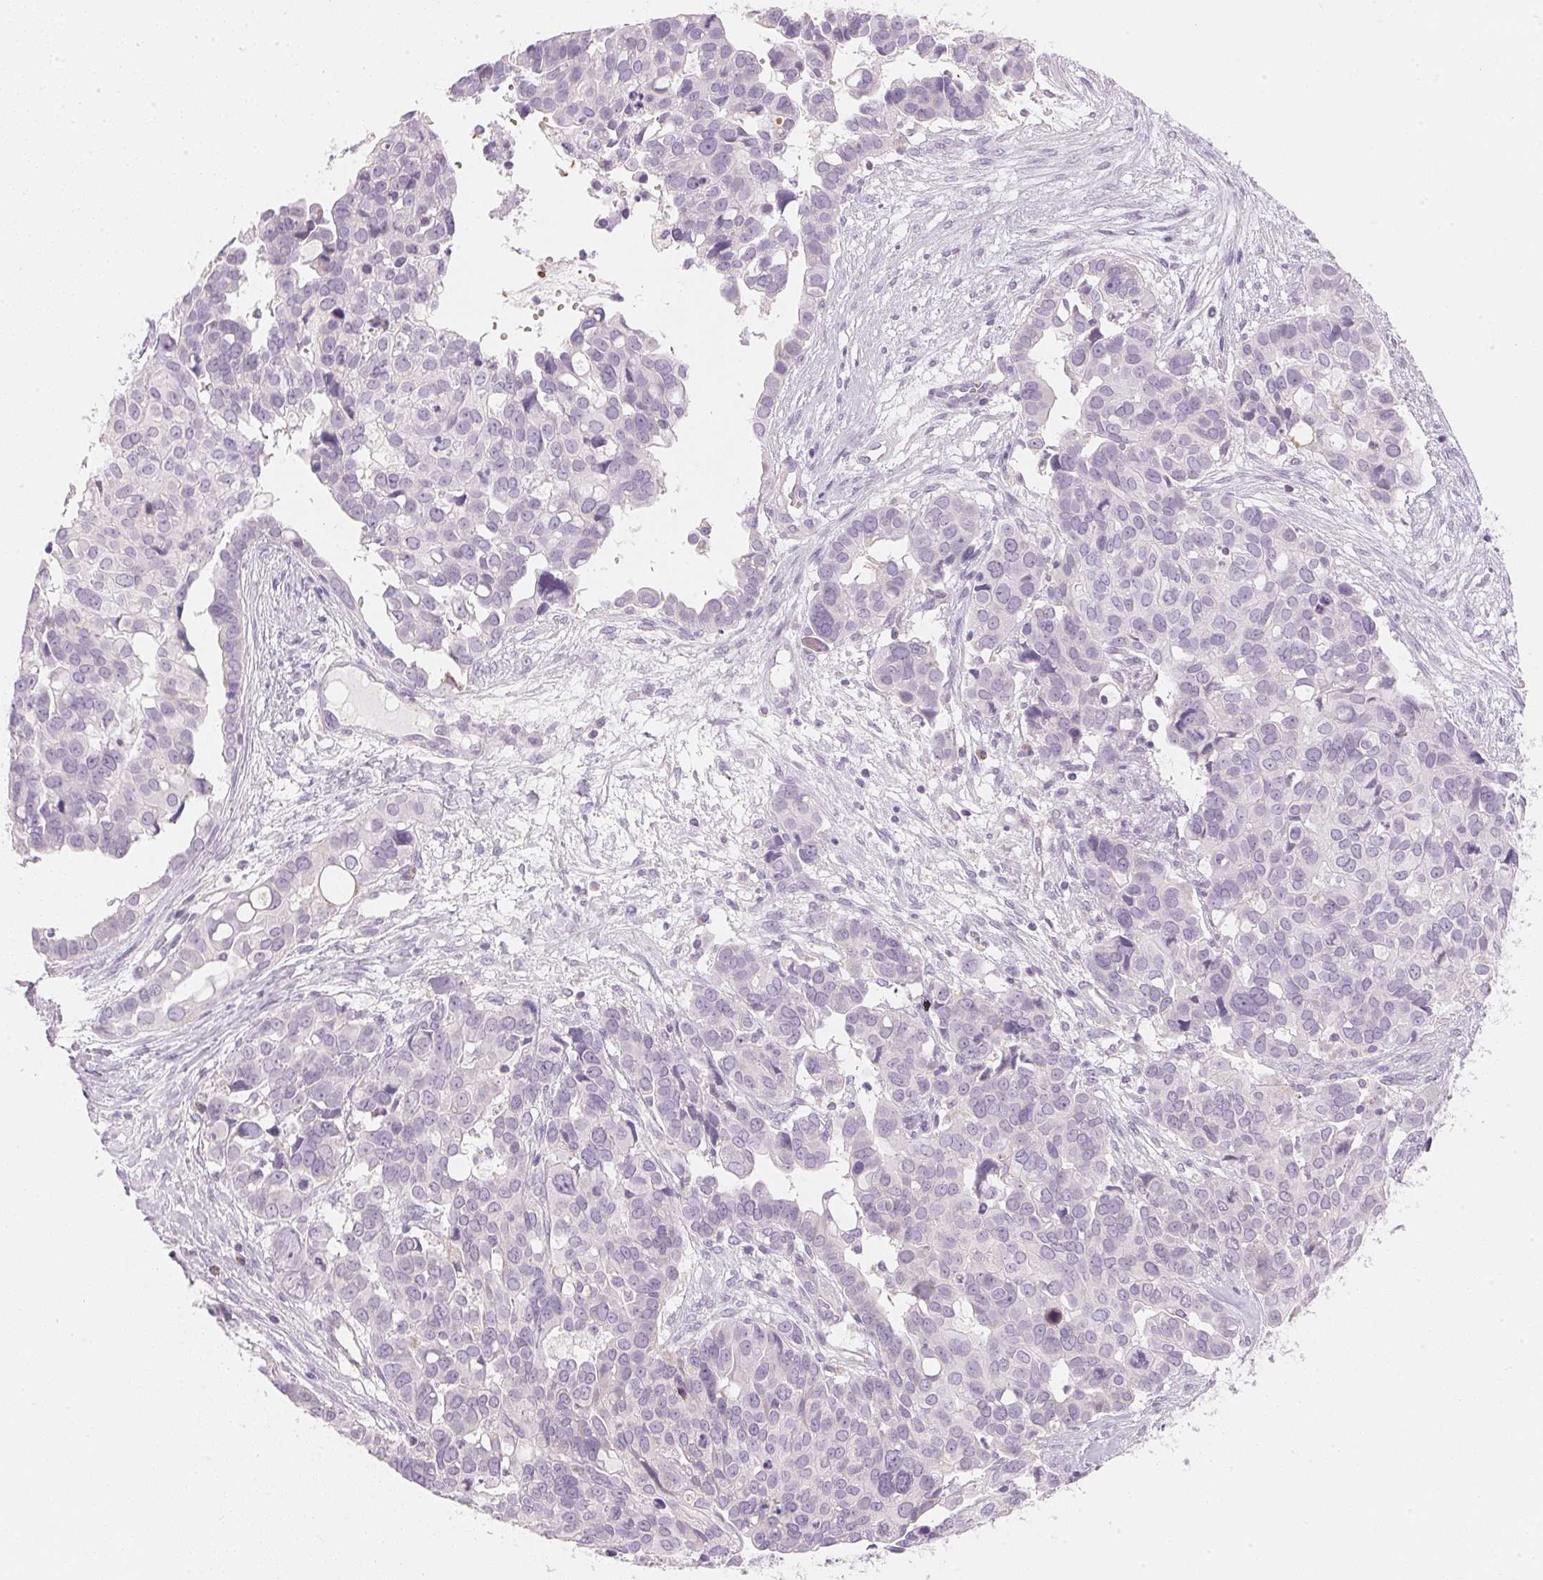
{"staining": {"intensity": "moderate", "quantity": "<25%", "location": "cytoplasmic/membranous"}, "tissue": "ovarian cancer", "cell_type": "Tumor cells", "image_type": "cancer", "snomed": [{"axis": "morphology", "description": "Carcinoma, endometroid"}, {"axis": "topography", "description": "Ovary"}], "caption": "Immunohistochemical staining of endometroid carcinoma (ovarian) demonstrates moderate cytoplasmic/membranous protein expression in approximately <25% of tumor cells. (brown staining indicates protein expression, while blue staining denotes nuclei).", "gene": "HOXB13", "patient": {"sex": "female", "age": 78}}